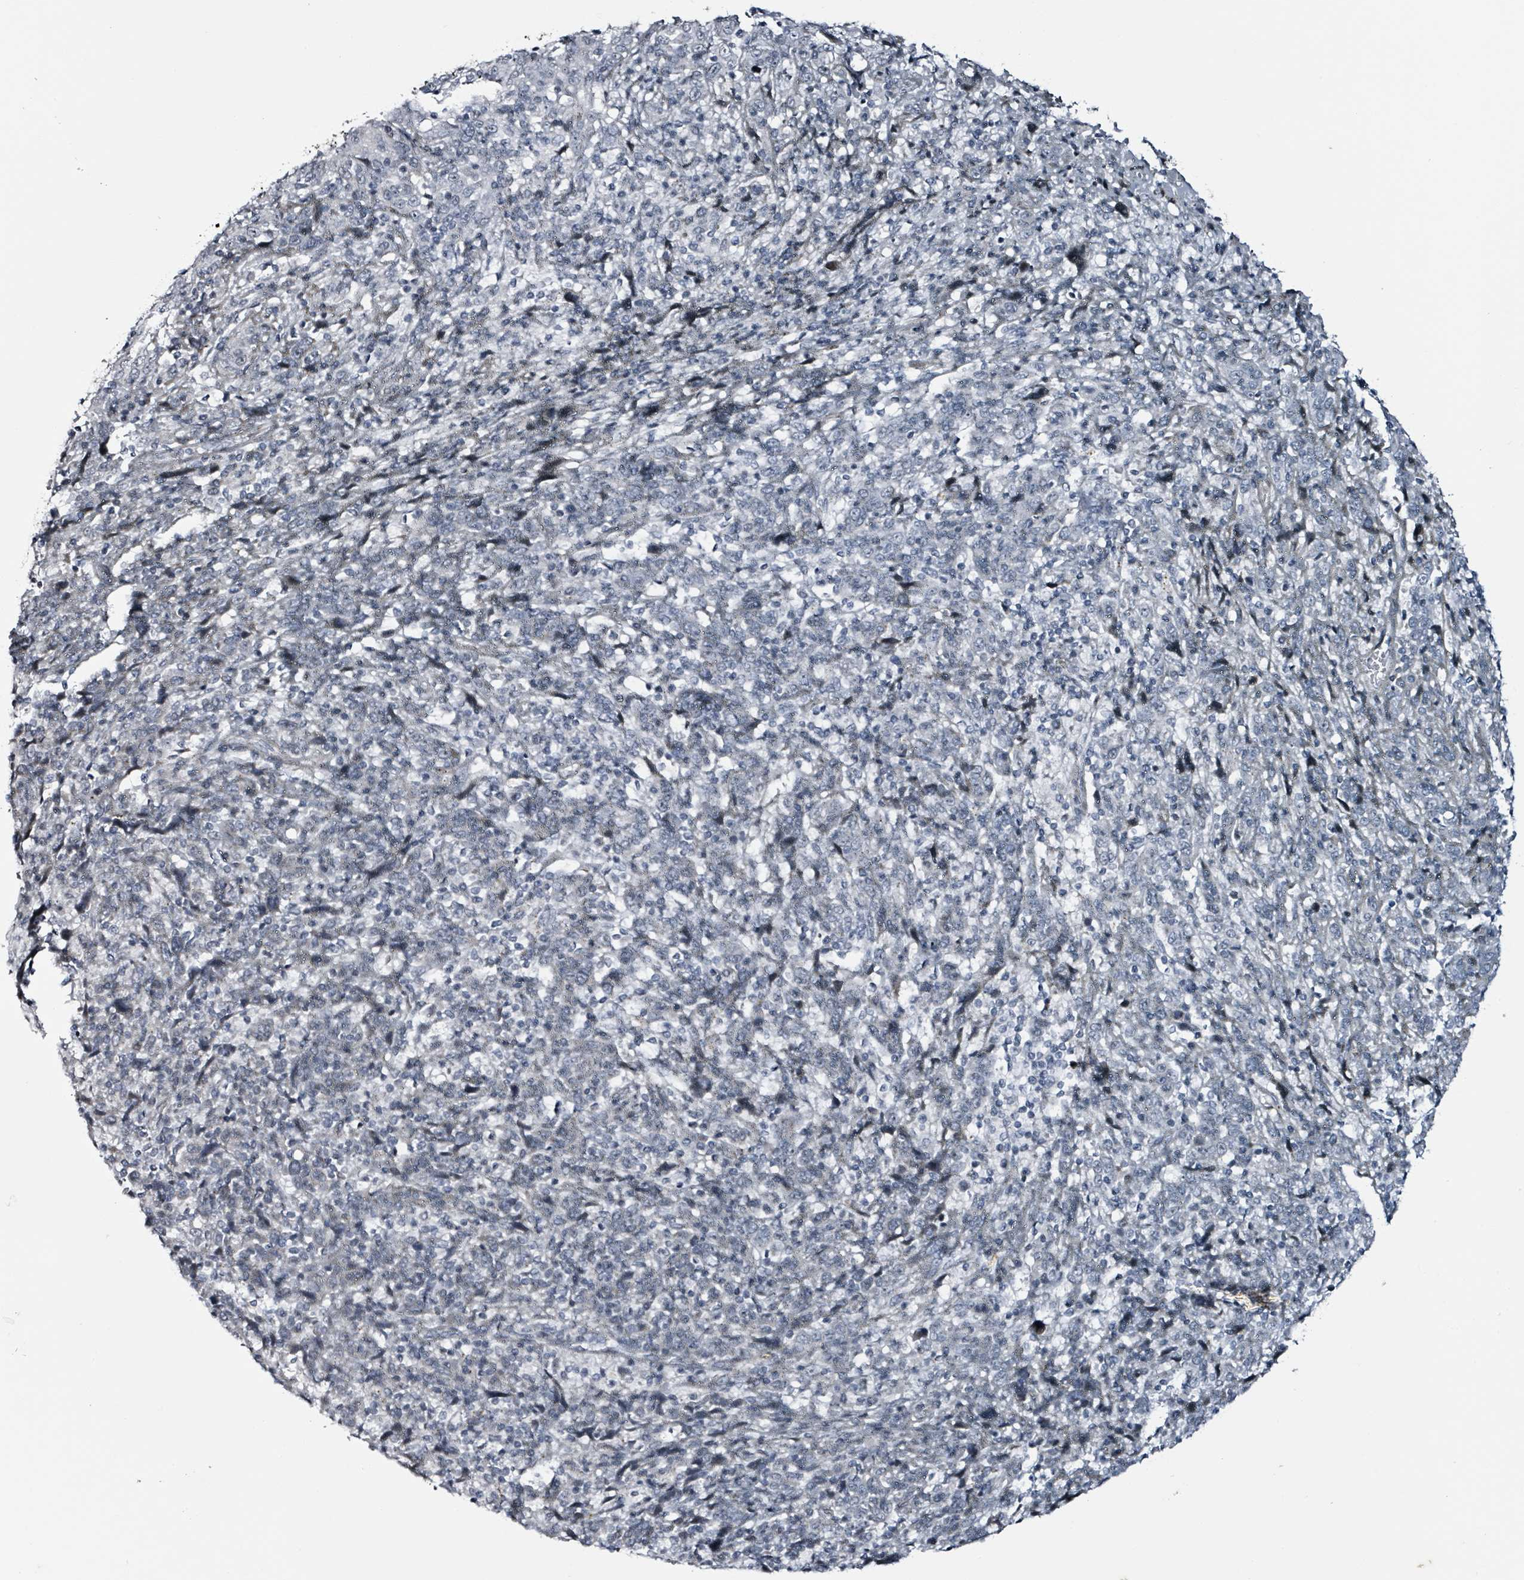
{"staining": {"intensity": "negative", "quantity": "none", "location": "none"}, "tissue": "cervical cancer", "cell_type": "Tumor cells", "image_type": "cancer", "snomed": [{"axis": "morphology", "description": "Squamous cell carcinoma, NOS"}, {"axis": "topography", "description": "Cervix"}], "caption": "Immunohistochemistry (IHC) of cervical squamous cell carcinoma demonstrates no expression in tumor cells. (IHC, brightfield microscopy, high magnification).", "gene": "CA9", "patient": {"sex": "female", "age": 46}}